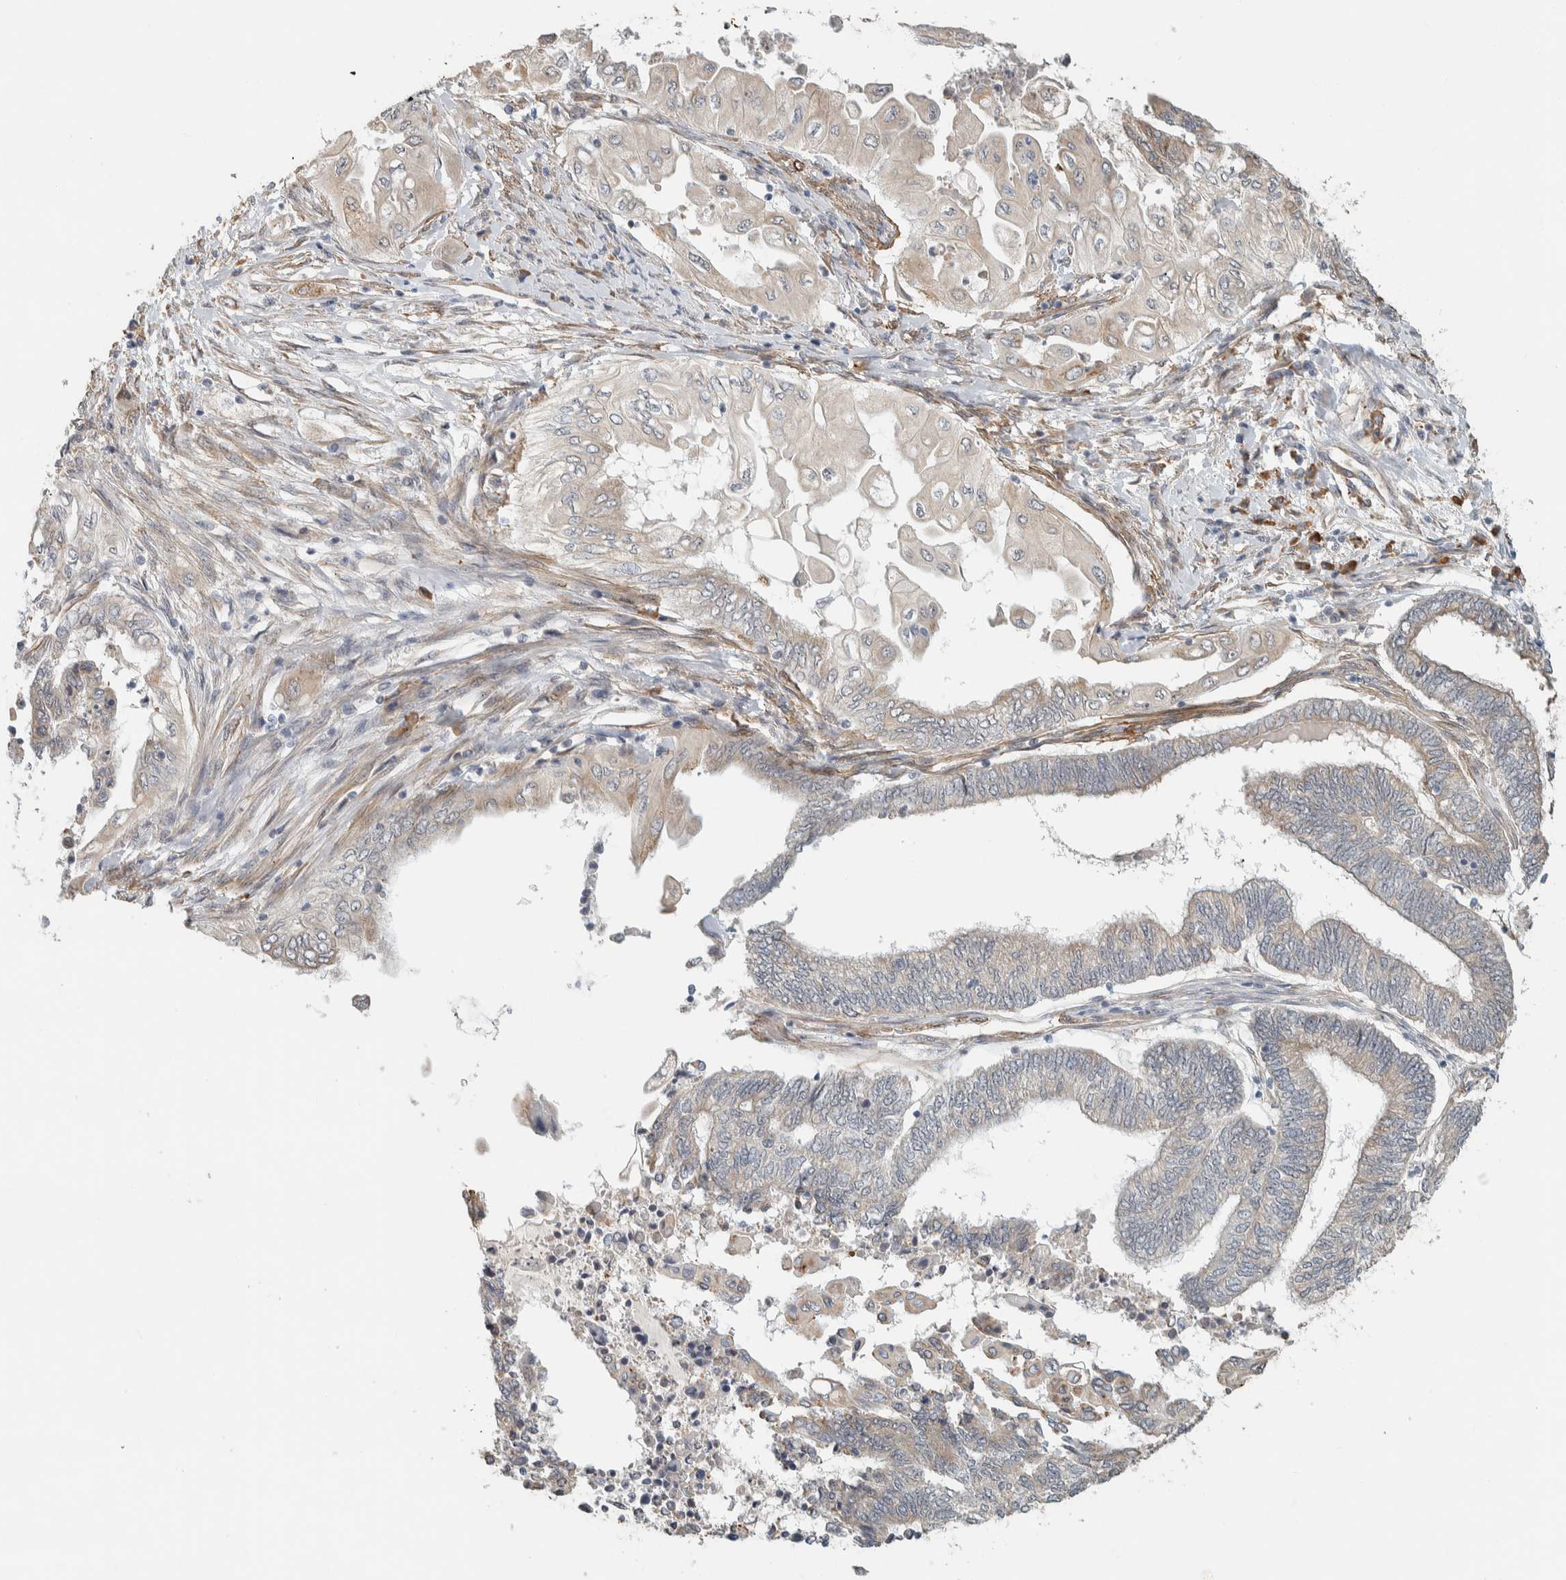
{"staining": {"intensity": "negative", "quantity": "none", "location": "none"}, "tissue": "endometrial cancer", "cell_type": "Tumor cells", "image_type": "cancer", "snomed": [{"axis": "morphology", "description": "Adenocarcinoma, NOS"}, {"axis": "topography", "description": "Uterus"}, {"axis": "topography", "description": "Endometrium"}], "caption": "Tumor cells are negative for protein expression in human adenocarcinoma (endometrial).", "gene": "KLHL40", "patient": {"sex": "female", "age": 70}}